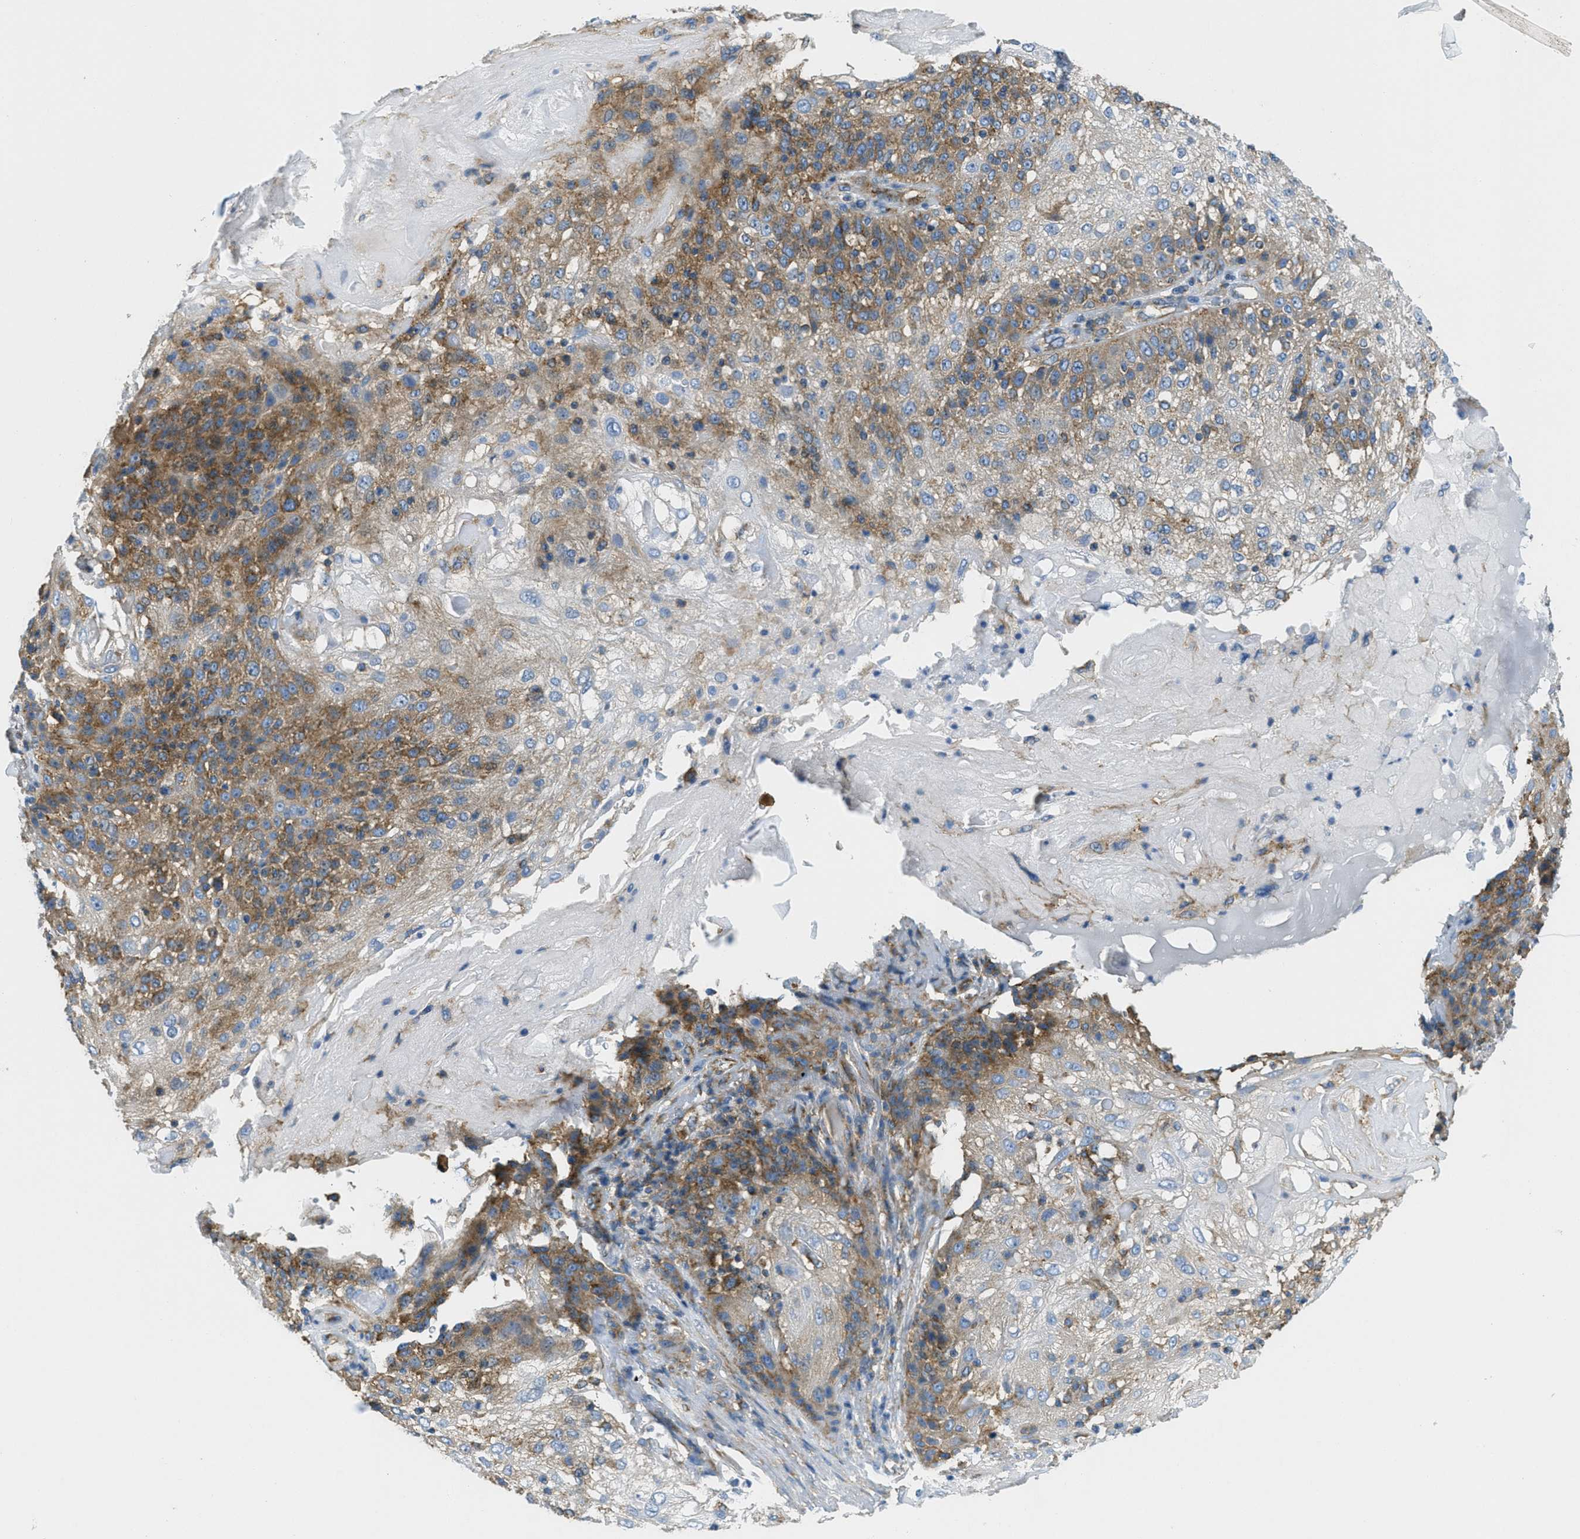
{"staining": {"intensity": "moderate", "quantity": ">75%", "location": "cytoplasmic/membranous"}, "tissue": "skin cancer", "cell_type": "Tumor cells", "image_type": "cancer", "snomed": [{"axis": "morphology", "description": "Normal tissue, NOS"}, {"axis": "morphology", "description": "Squamous cell carcinoma, NOS"}, {"axis": "topography", "description": "Skin"}], "caption": "Skin cancer (squamous cell carcinoma) stained for a protein displays moderate cytoplasmic/membranous positivity in tumor cells. The protein of interest is shown in brown color, while the nuclei are stained blue.", "gene": "AP2B1", "patient": {"sex": "female", "age": 83}}